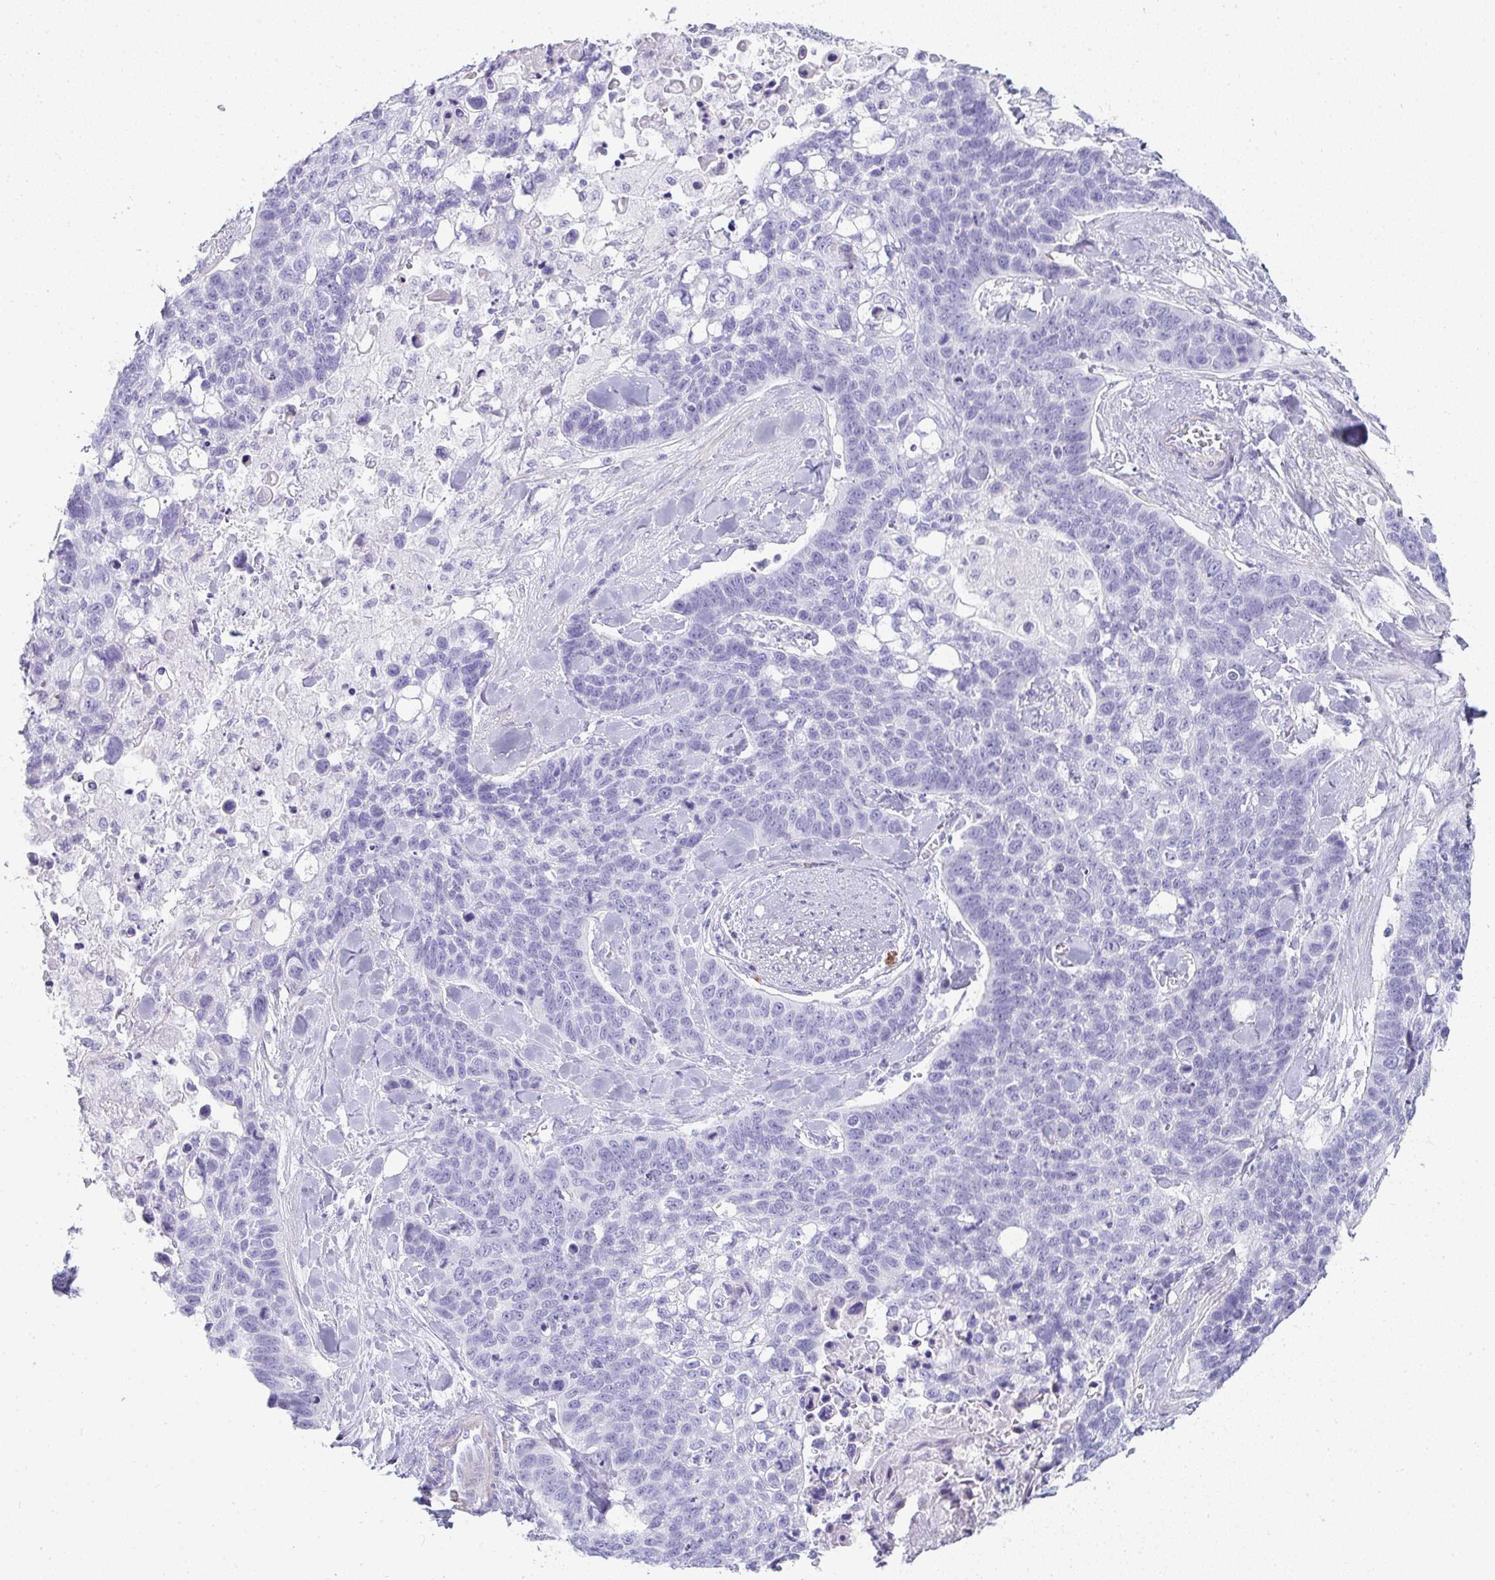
{"staining": {"intensity": "negative", "quantity": "none", "location": "none"}, "tissue": "lung cancer", "cell_type": "Tumor cells", "image_type": "cancer", "snomed": [{"axis": "morphology", "description": "Squamous cell carcinoma, NOS"}, {"axis": "topography", "description": "Lung"}], "caption": "The micrograph displays no staining of tumor cells in lung squamous cell carcinoma.", "gene": "PRND", "patient": {"sex": "male", "age": 62}}